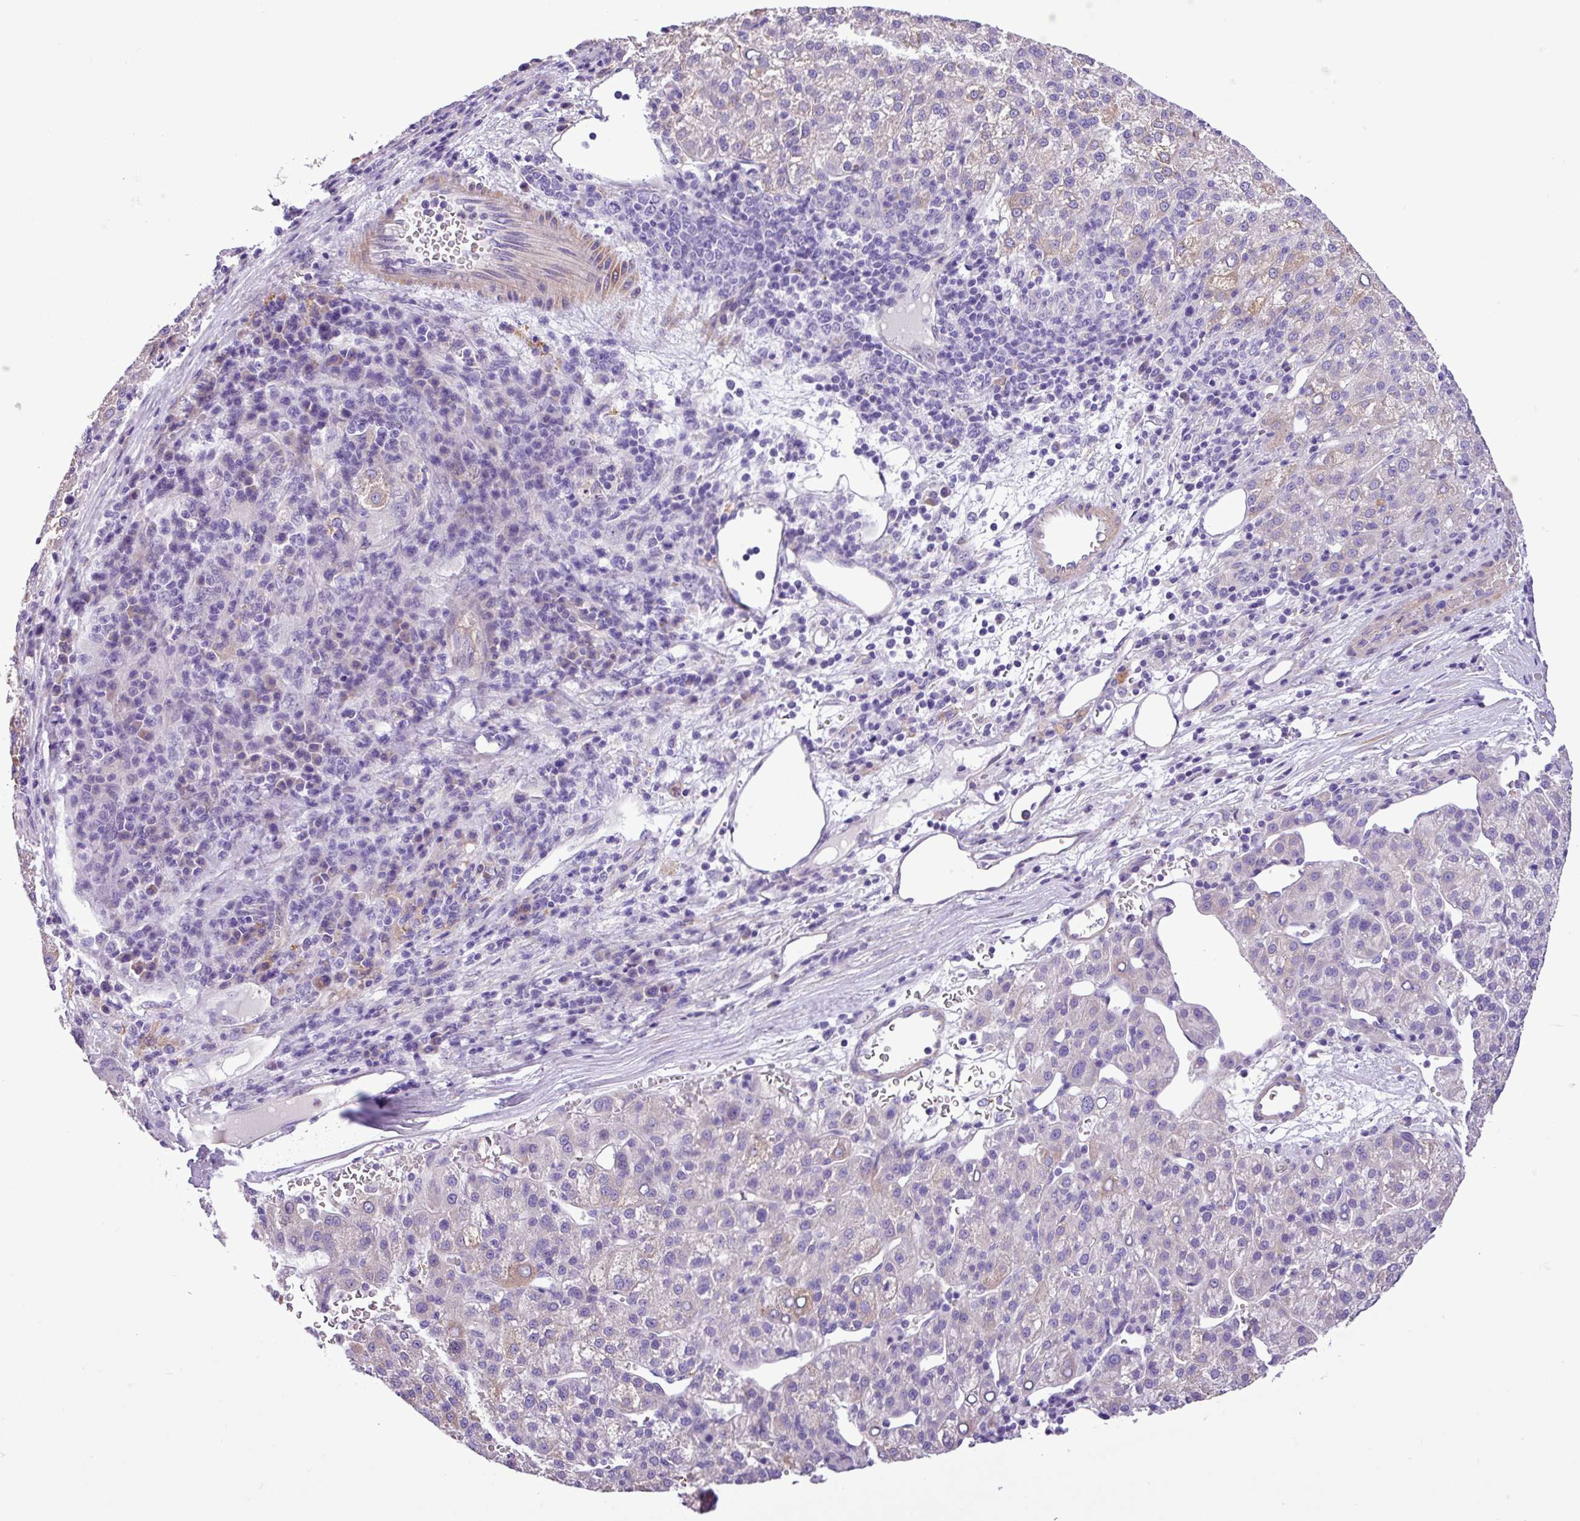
{"staining": {"intensity": "negative", "quantity": "none", "location": "none"}, "tissue": "liver cancer", "cell_type": "Tumor cells", "image_type": "cancer", "snomed": [{"axis": "morphology", "description": "Carcinoma, Hepatocellular, NOS"}, {"axis": "topography", "description": "Liver"}], "caption": "Image shows no significant protein expression in tumor cells of liver cancer.", "gene": "C11orf91", "patient": {"sex": "female", "age": 58}}